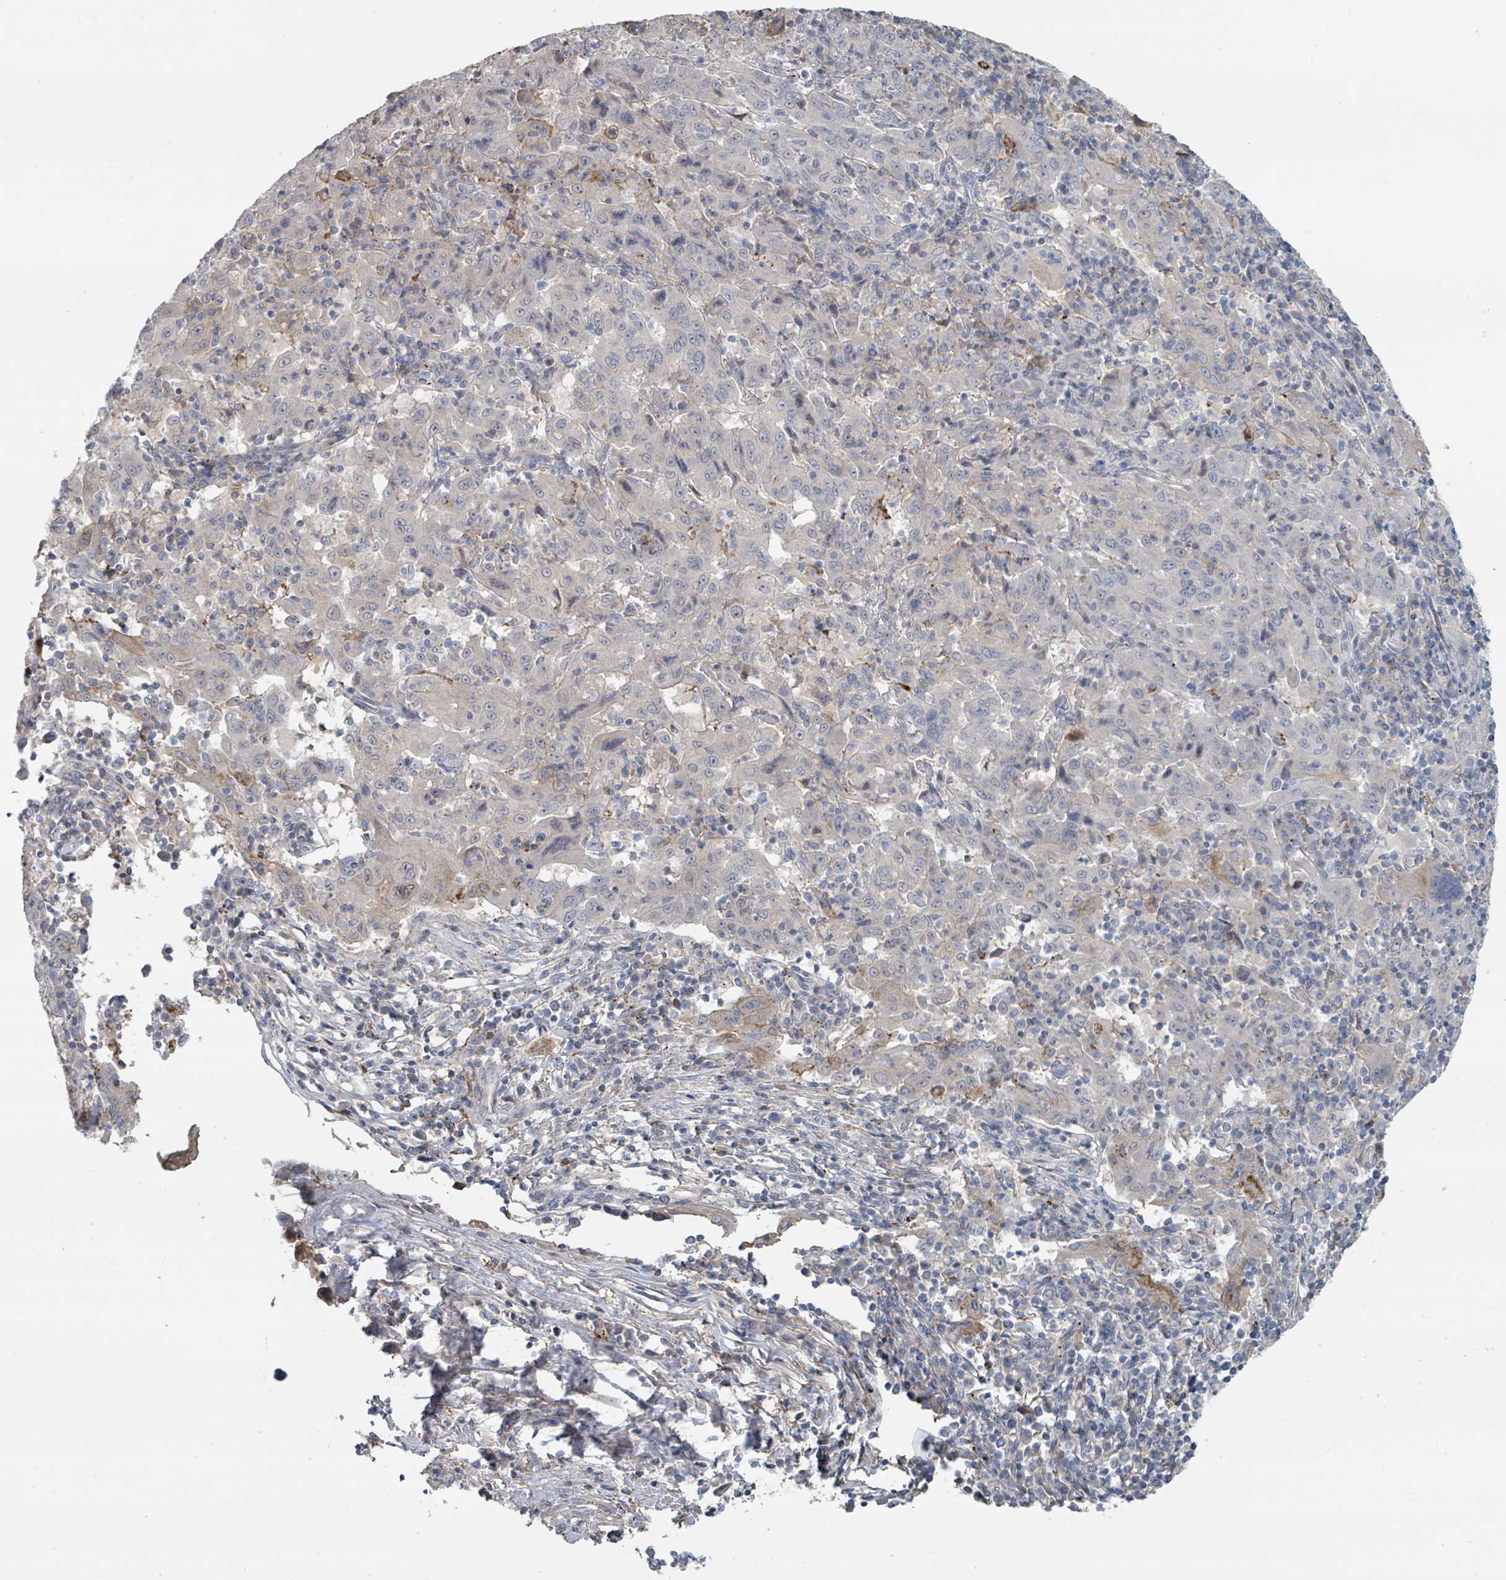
{"staining": {"intensity": "negative", "quantity": "none", "location": "none"}, "tissue": "pancreatic cancer", "cell_type": "Tumor cells", "image_type": "cancer", "snomed": [{"axis": "morphology", "description": "Adenocarcinoma, NOS"}, {"axis": "topography", "description": "Pancreas"}], "caption": "Tumor cells show no significant protein staining in adenocarcinoma (pancreatic). (DAB IHC with hematoxylin counter stain).", "gene": "LRRC42", "patient": {"sex": "male", "age": 63}}